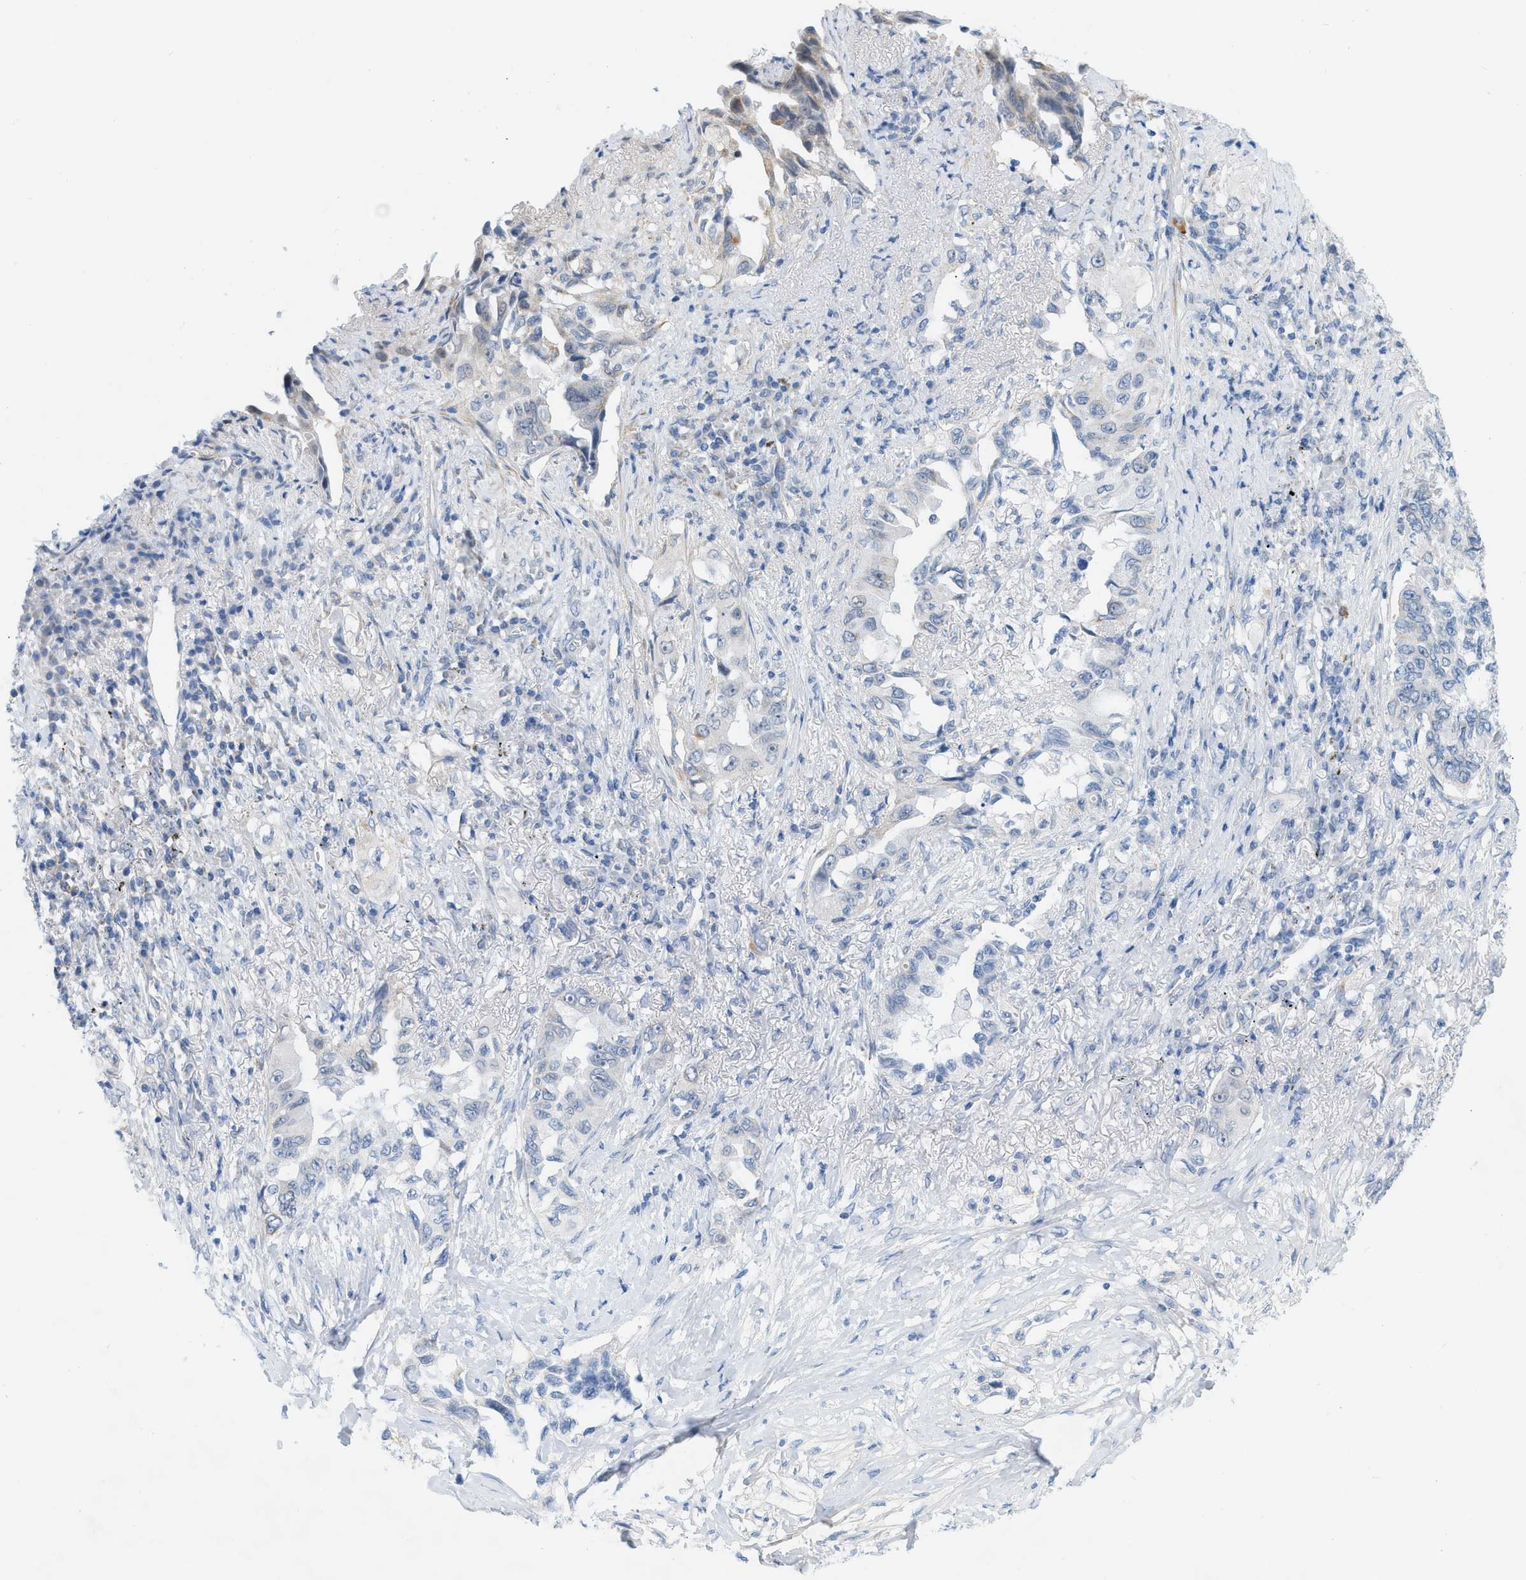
{"staining": {"intensity": "weak", "quantity": "<25%", "location": "cytoplasmic/membranous"}, "tissue": "lung cancer", "cell_type": "Tumor cells", "image_type": "cancer", "snomed": [{"axis": "morphology", "description": "Adenocarcinoma, NOS"}, {"axis": "topography", "description": "Lung"}], "caption": "IHC micrograph of neoplastic tissue: lung cancer (adenocarcinoma) stained with DAB displays no significant protein expression in tumor cells. (Brightfield microscopy of DAB (3,3'-diaminobenzidine) immunohistochemistry (IHC) at high magnification).", "gene": "HLTF", "patient": {"sex": "female", "age": 51}}